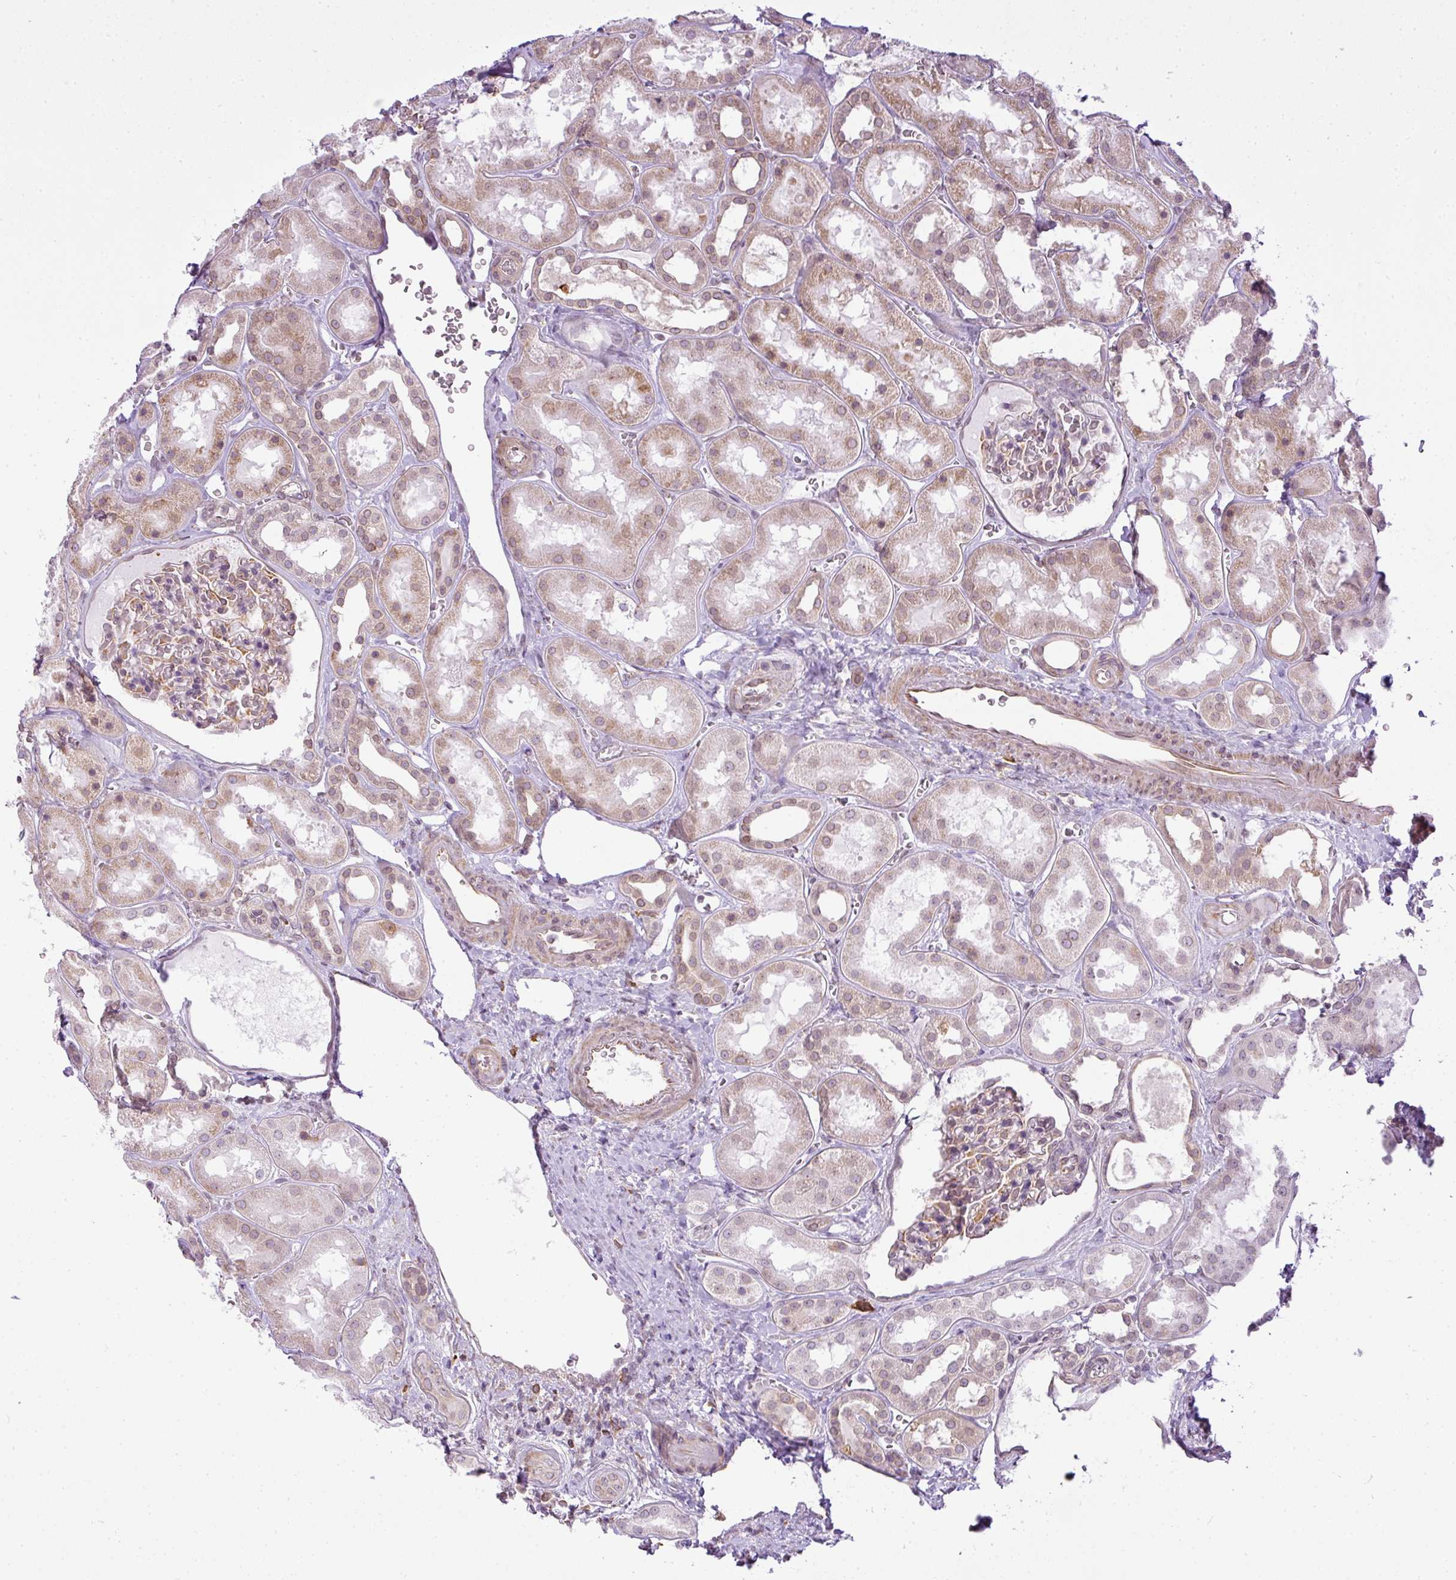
{"staining": {"intensity": "moderate", "quantity": "<25%", "location": "cytoplasmic/membranous"}, "tissue": "kidney", "cell_type": "Cells in glomeruli", "image_type": "normal", "snomed": [{"axis": "morphology", "description": "Normal tissue, NOS"}, {"axis": "topography", "description": "Kidney"}], "caption": "A micrograph of kidney stained for a protein shows moderate cytoplasmic/membranous brown staining in cells in glomeruli. The protein is shown in brown color, while the nuclei are stained blue.", "gene": "COX18", "patient": {"sex": "female", "age": 41}}